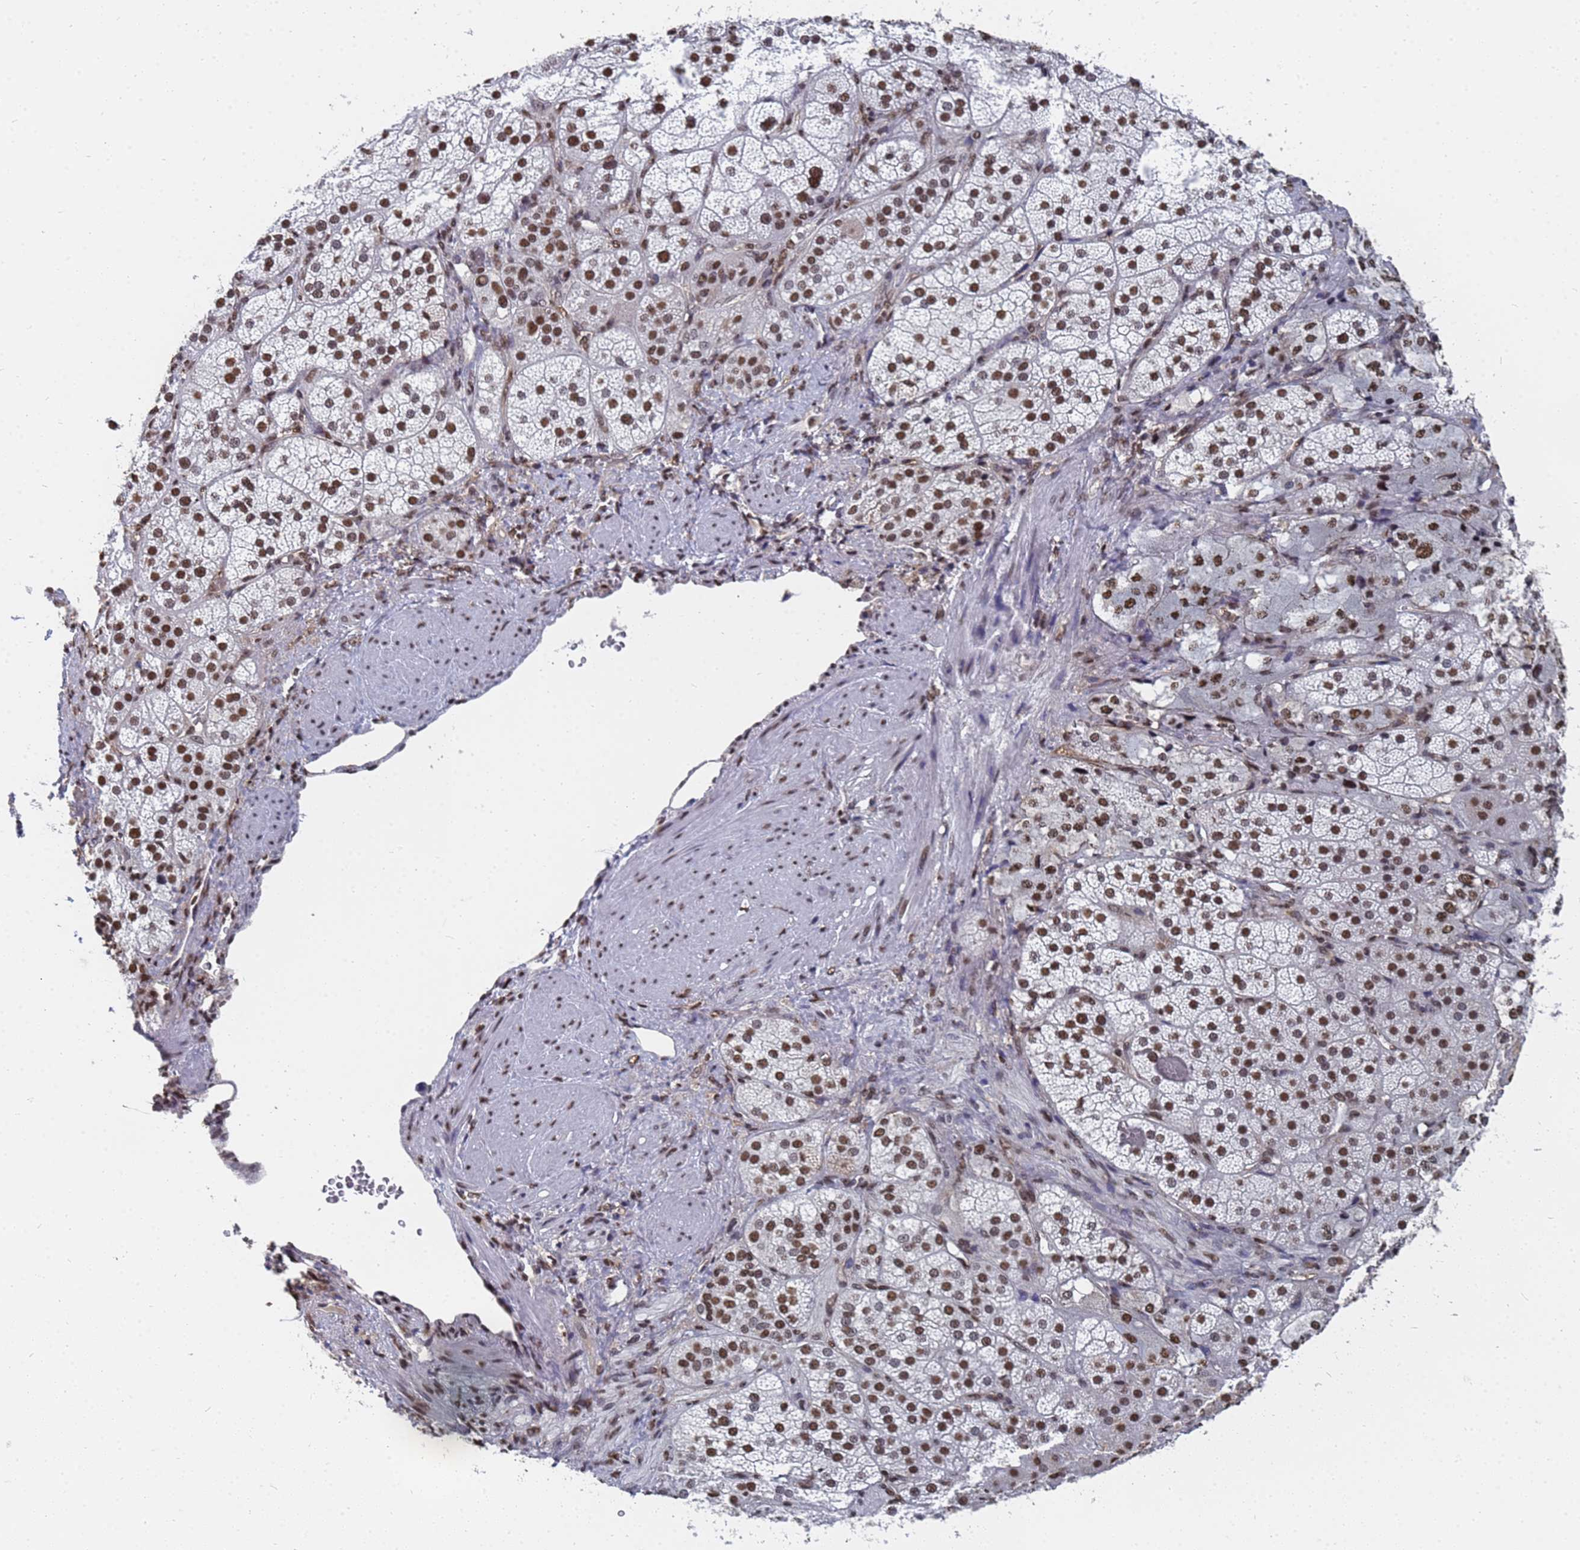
{"staining": {"intensity": "strong", "quantity": ">75%", "location": "nuclear"}, "tissue": "adrenal gland", "cell_type": "Glandular cells", "image_type": "normal", "snomed": [{"axis": "morphology", "description": "Normal tissue, NOS"}, {"axis": "topography", "description": "Adrenal gland"}], "caption": "Protein staining of normal adrenal gland displays strong nuclear expression in approximately >75% of glandular cells. The staining was performed using DAB to visualize the protein expression in brown, while the nuclei were stained in blue with hematoxylin (Magnification: 20x).", "gene": "RAVER2", "patient": {"sex": "male", "age": 57}}